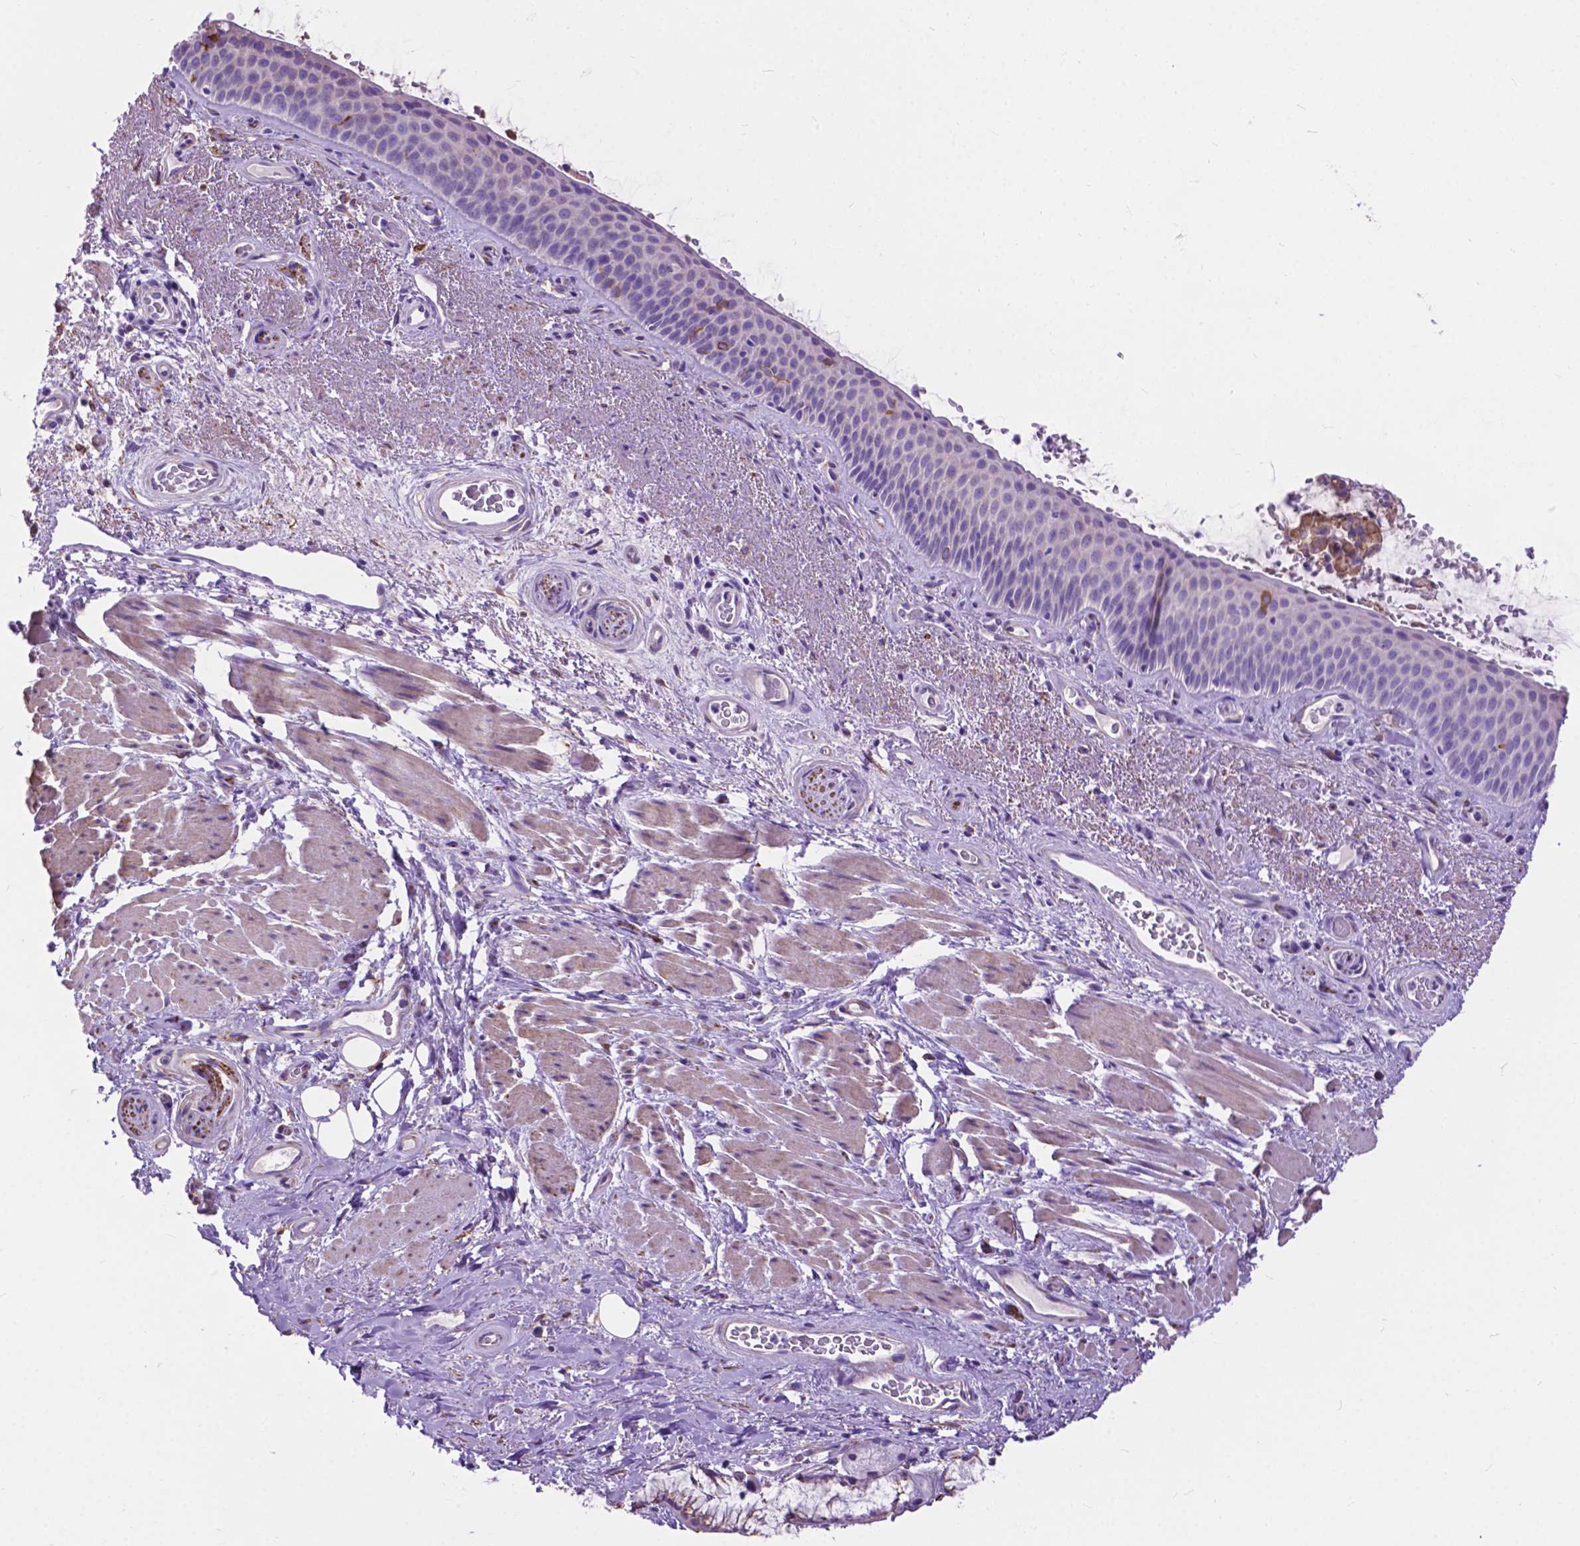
{"staining": {"intensity": "weak", "quantity": "25%-75%", "location": "cytoplasmic/membranous"}, "tissue": "bronchus", "cell_type": "Respiratory epithelial cells", "image_type": "normal", "snomed": [{"axis": "morphology", "description": "Normal tissue, NOS"}, {"axis": "topography", "description": "Bronchus"}], "caption": "This photomicrograph shows IHC staining of unremarkable human bronchus, with low weak cytoplasmic/membranous staining in about 25%-75% of respiratory epithelial cells.", "gene": "PCDHA12", "patient": {"sex": "male", "age": 48}}